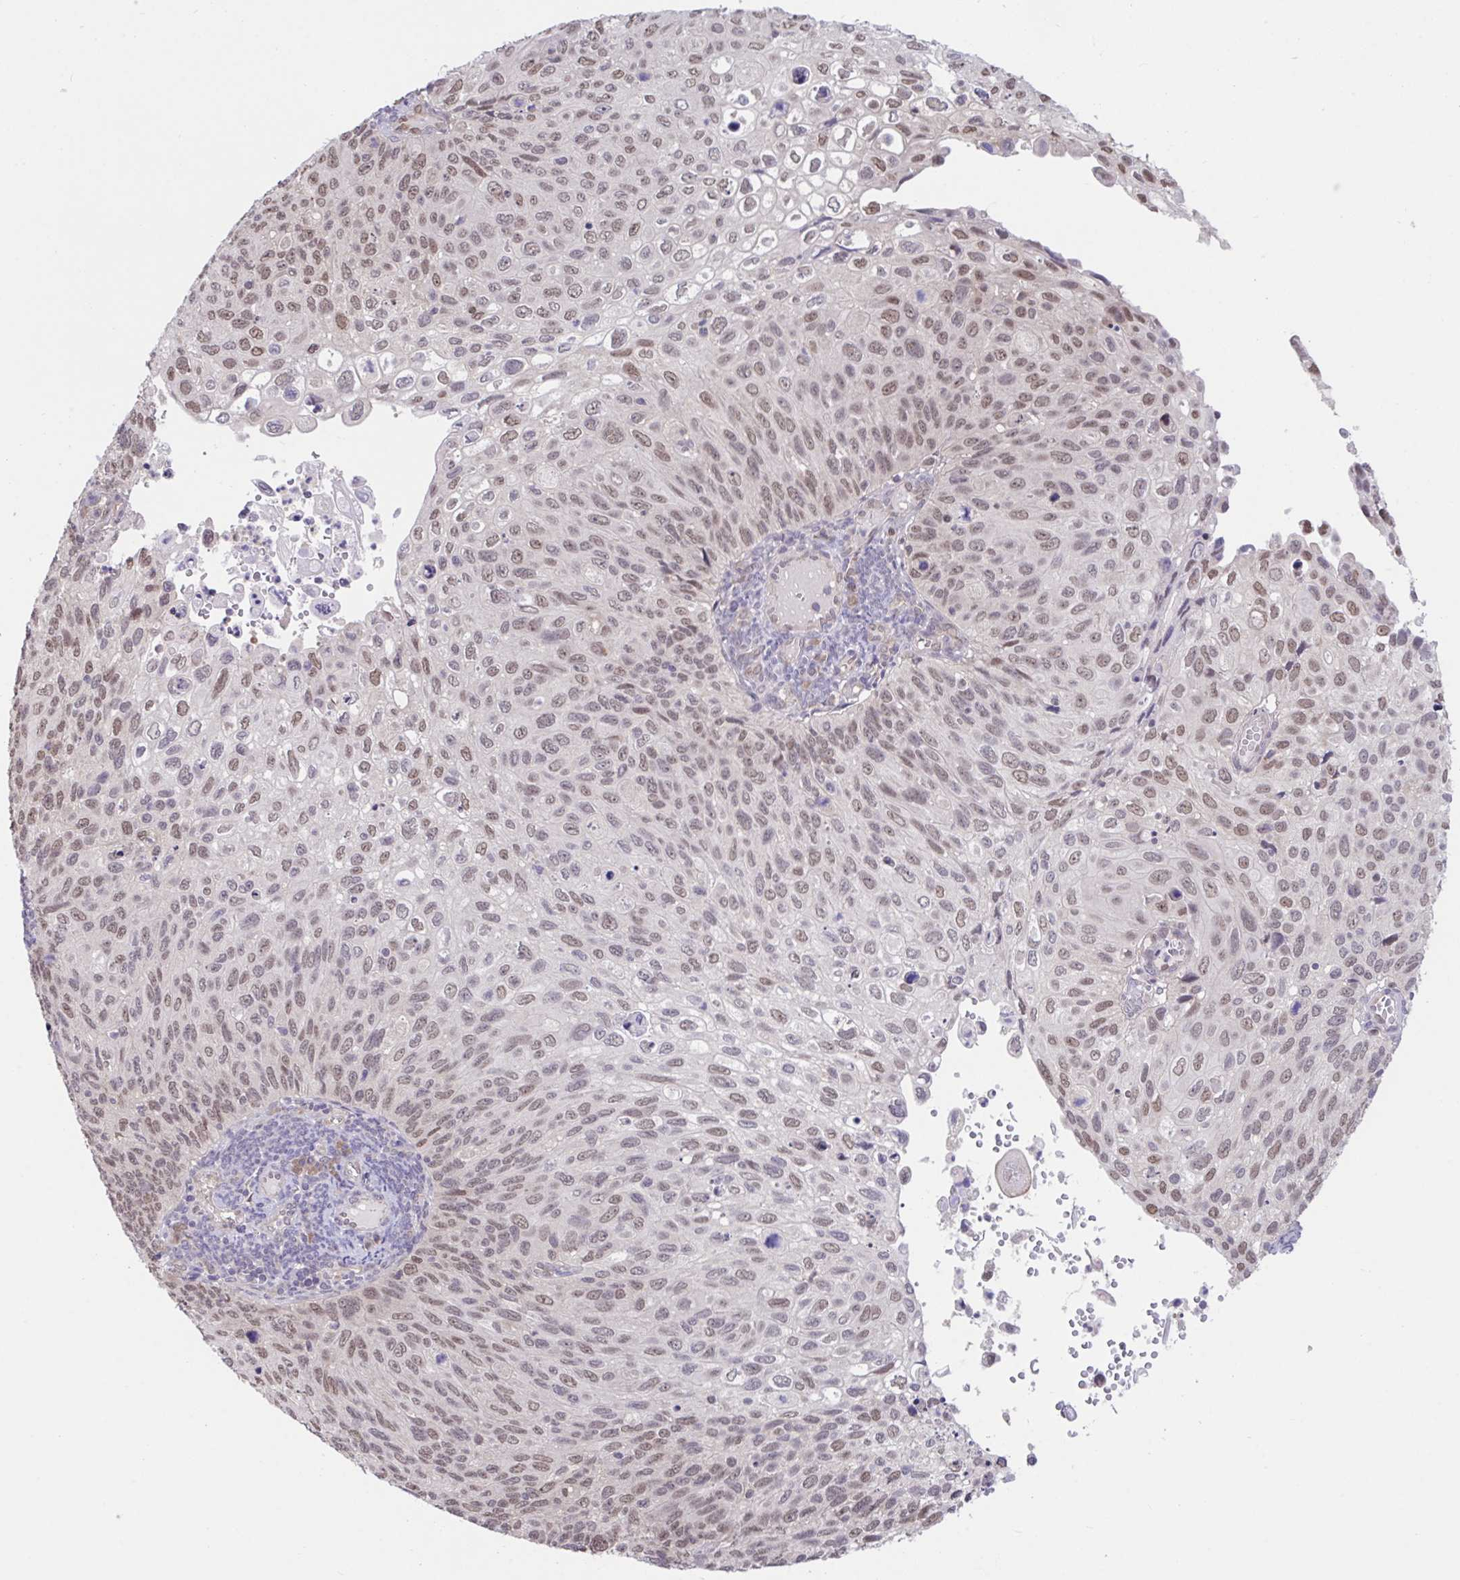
{"staining": {"intensity": "moderate", "quantity": ">75%", "location": "nuclear"}, "tissue": "cervical cancer", "cell_type": "Tumor cells", "image_type": "cancer", "snomed": [{"axis": "morphology", "description": "Squamous cell carcinoma, NOS"}, {"axis": "topography", "description": "Cervix"}], "caption": "There is medium levels of moderate nuclear expression in tumor cells of cervical squamous cell carcinoma, as demonstrated by immunohistochemical staining (brown color).", "gene": "ZNF444", "patient": {"sex": "female", "age": 70}}